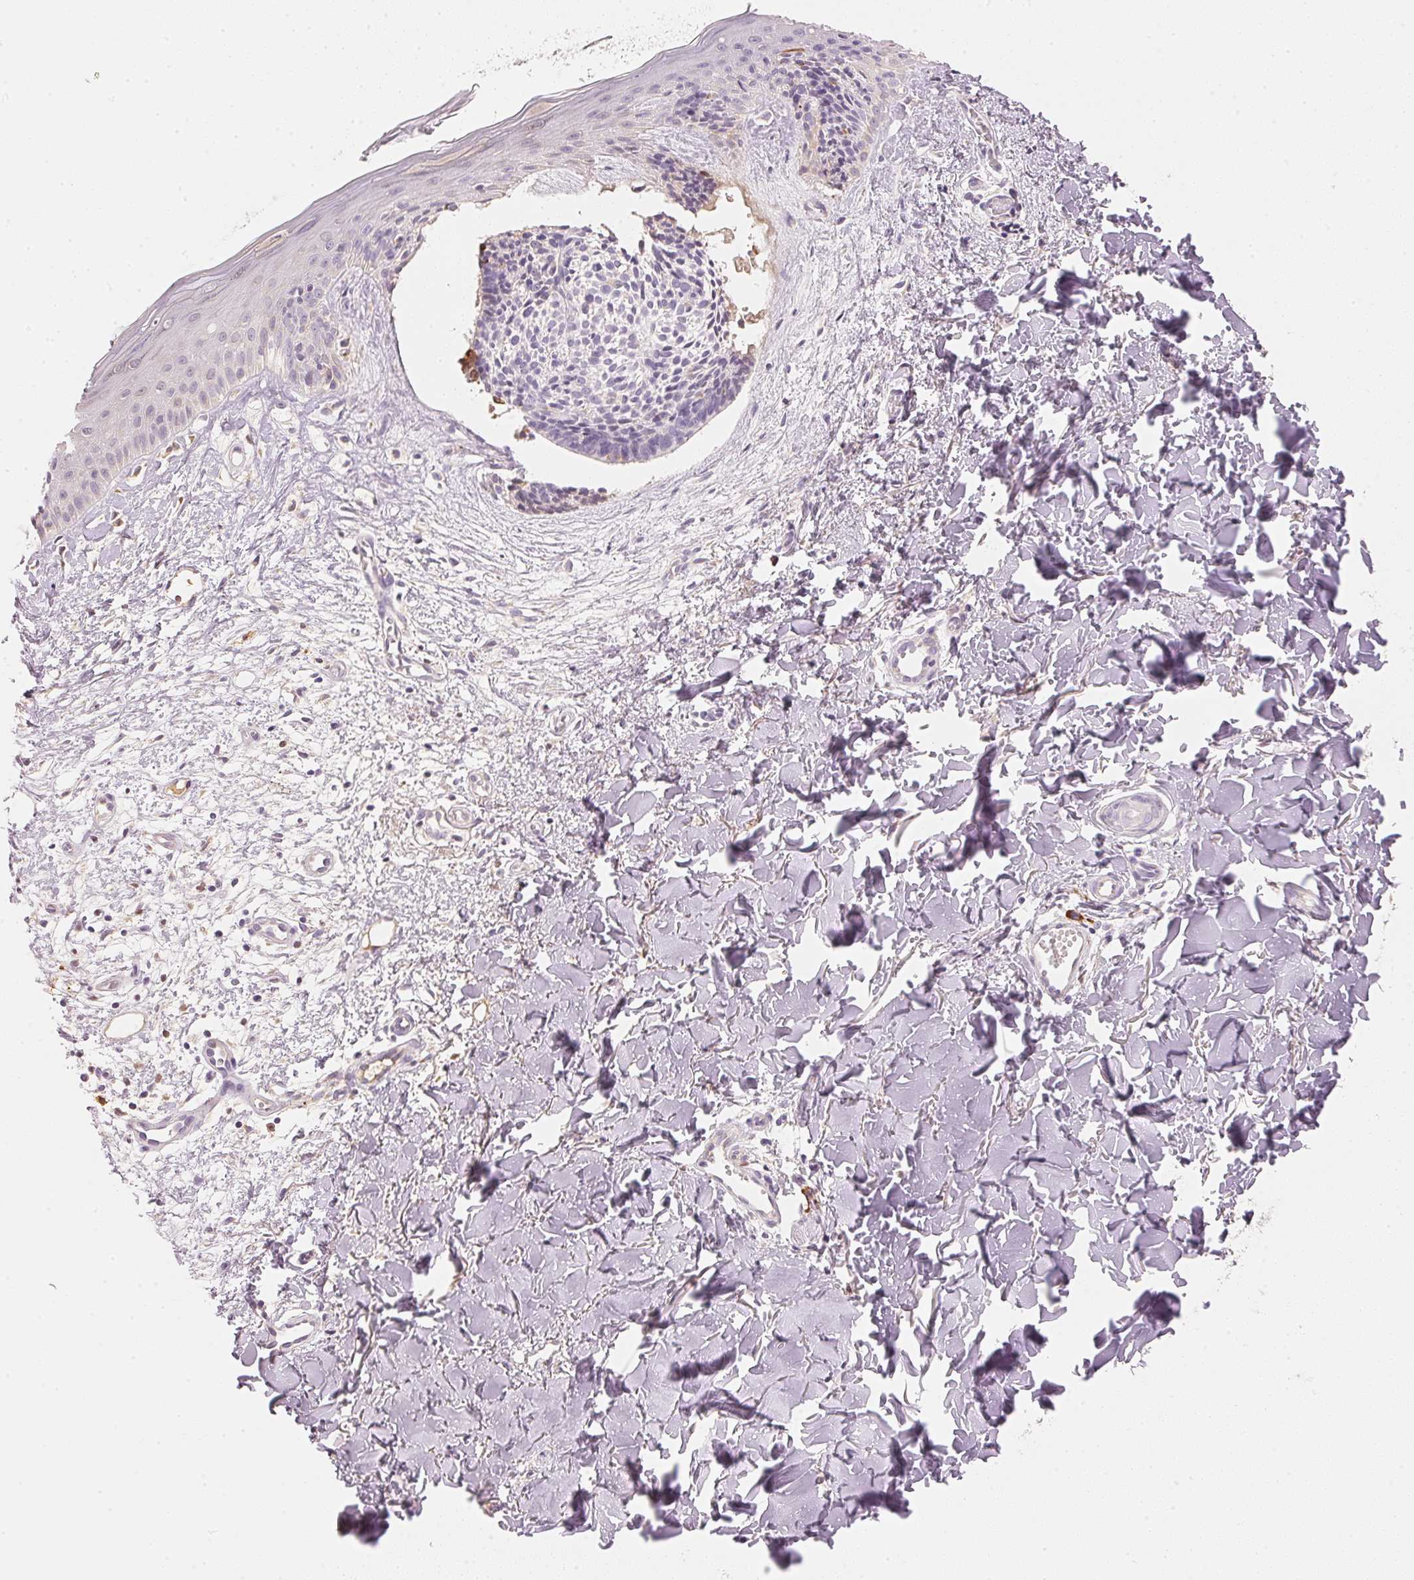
{"staining": {"intensity": "negative", "quantity": "none", "location": "none"}, "tissue": "skin cancer", "cell_type": "Tumor cells", "image_type": "cancer", "snomed": [{"axis": "morphology", "description": "Basal cell carcinoma"}, {"axis": "topography", "description": "Skin"}], "caption": "Protein analysis of skin cancer displays no significant expression in tumor cells.", "gene": "RMDN2", "patient": {"sex": "male", "age": 51}}